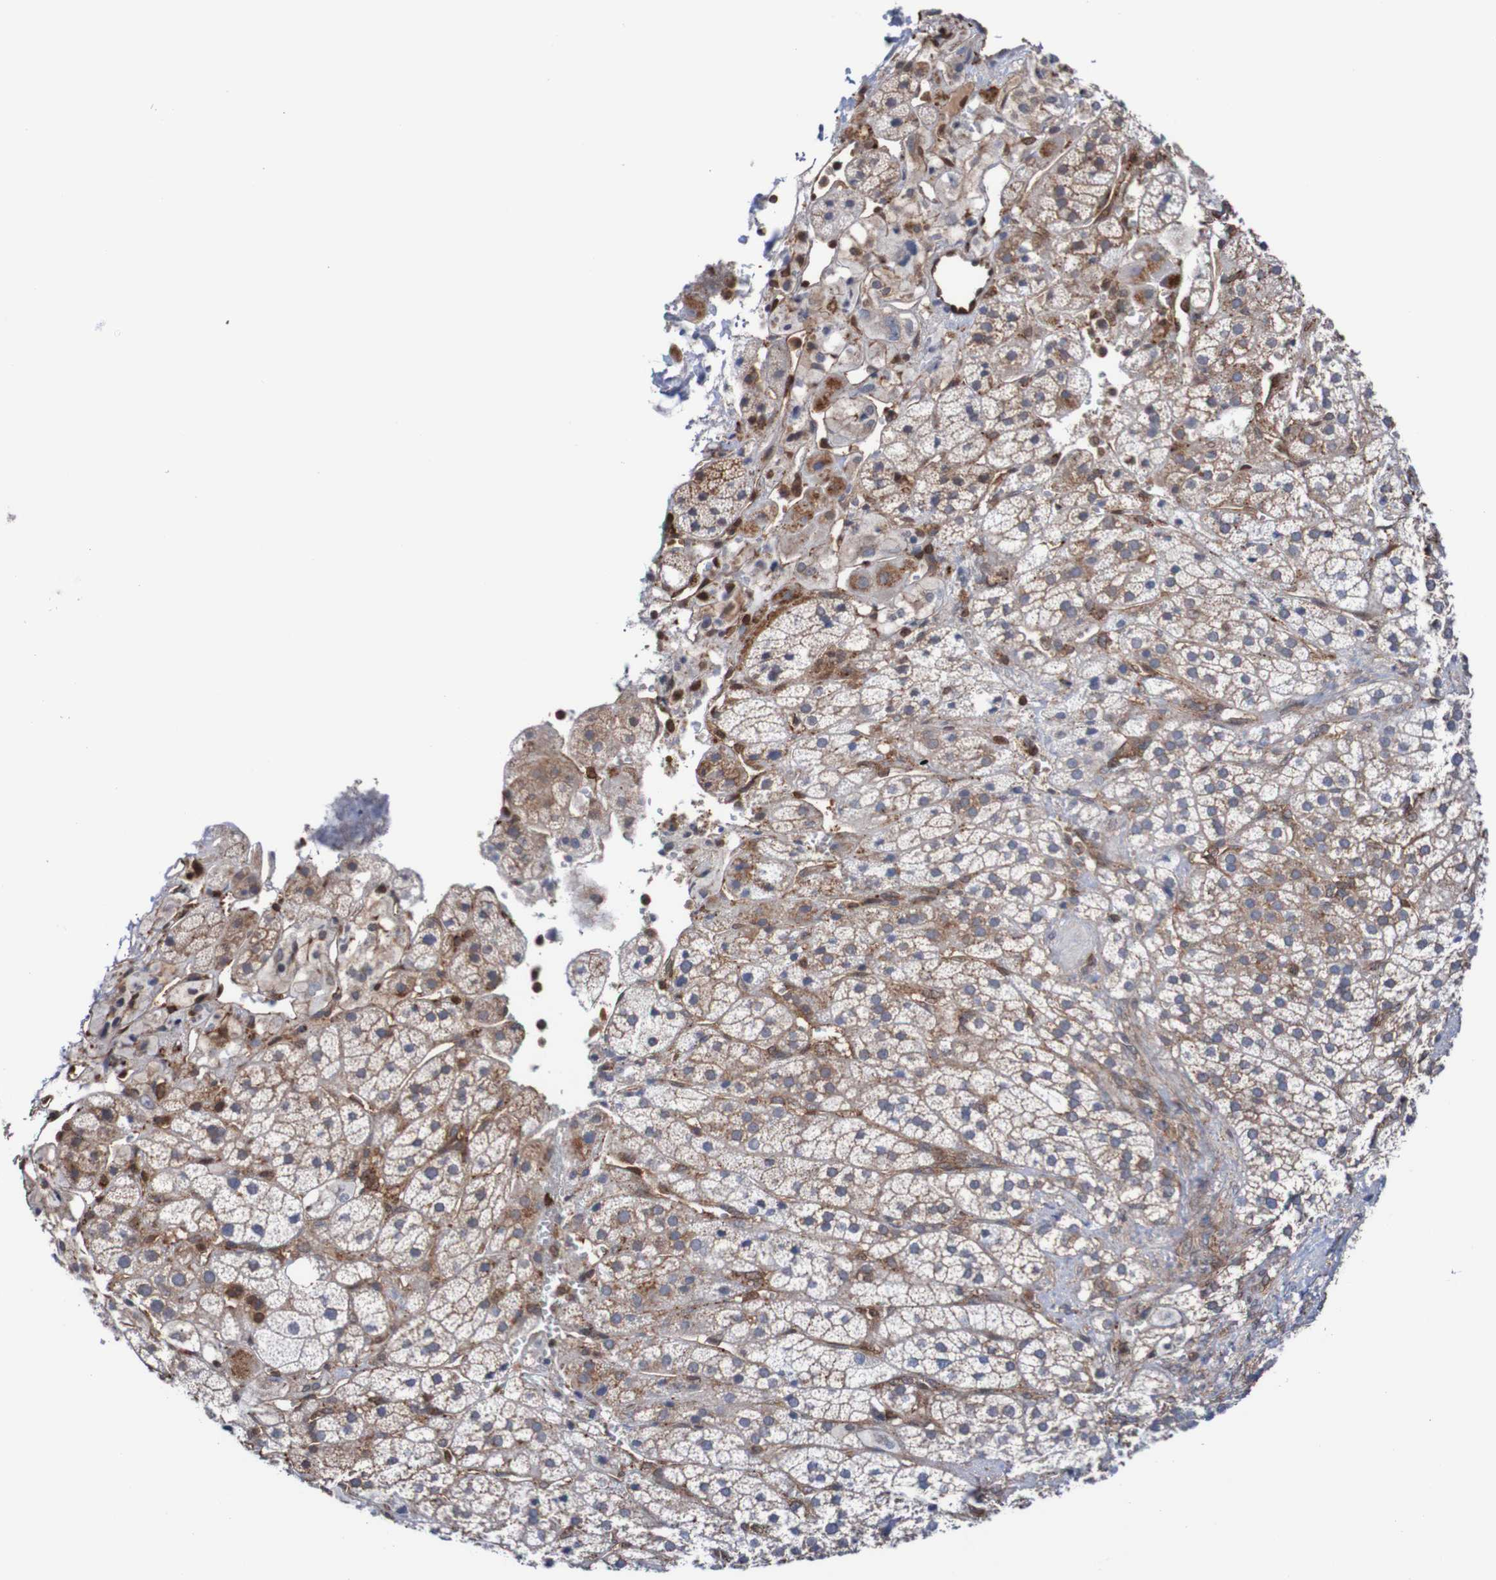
{"staining": {"intensity": "moderate", "quantity": ">75%", "location": "cytoplasmic/membranous"}, "tissue": "adrenal gland", "cell_type": "Glandular cells", "image_type": "normal", "snomed": [{"axis": "morphology", "description": "Normal tissue, NOS"}, {"axis": "topography", "description": "Adrenal gland"}], "caption": "Glandular cells show medium levels of moderate cytoplasmic/membranous positivity in about >75% of cells in unremarkable human adrenal gland.", "gene": "RIGI", "patient": {"sex": "male", "age": 56}}